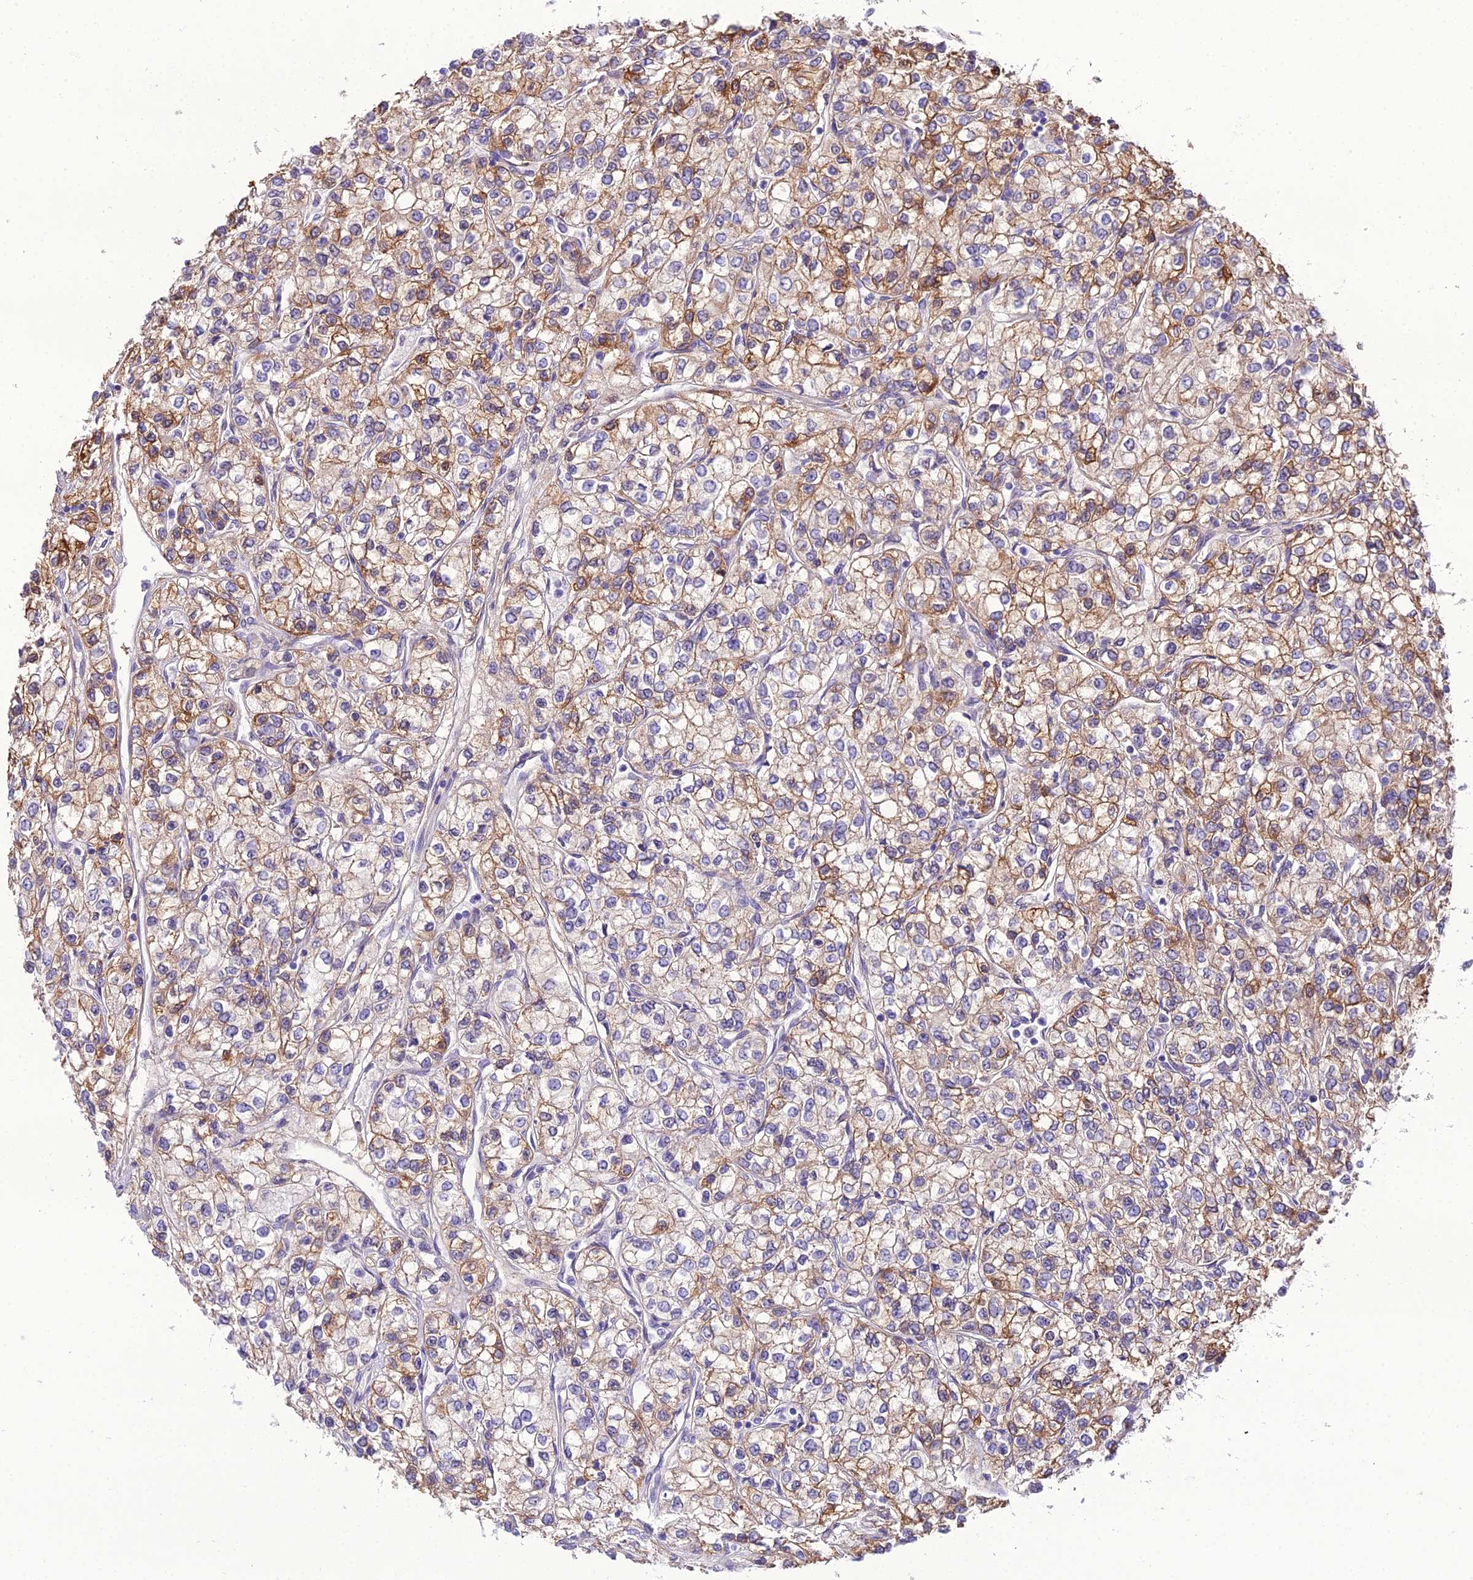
{"staining": {"intensity": "moderate", "quantity": "25%-75%", "location": "cytoplasmic/membranous"}, "tissue": "renal cancer", "cell_type": "Tumor cells", "image_type": "cancer", "snomed": [{"axis": "morphology", "description": "Adenocarcinoma, NOS"}, {"axis": "topography", "description": "Kidney"}], "caption": "DAB immunohistochemical staining of renal cancer shows moderate cytoplasmic/membranous protein expression in approximately 25%-75% of tumor cells.", "gene": "MB21D2", "patient": {"sex": "male", "age": 80}}